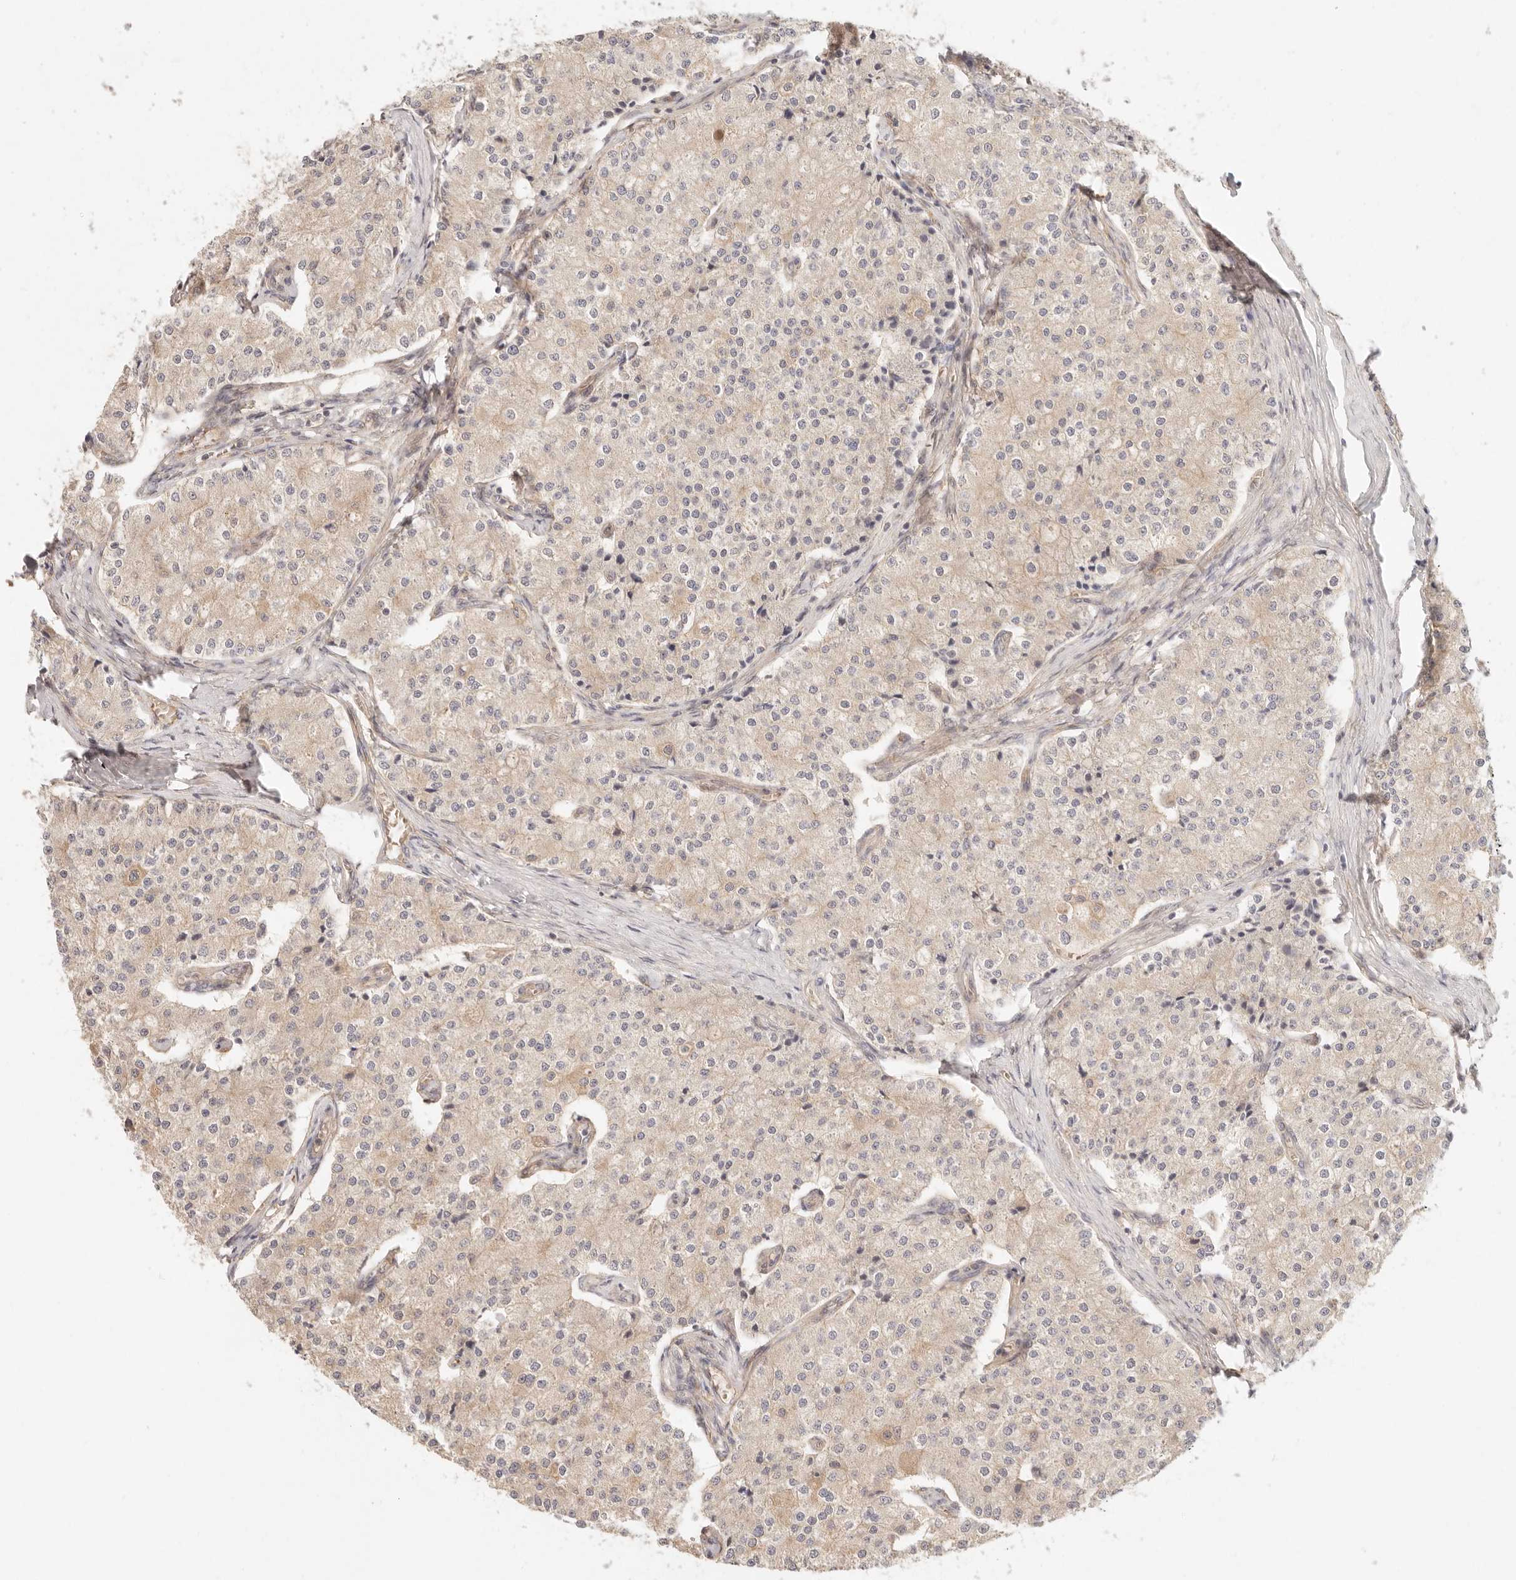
{"staining": {"intensity": "negative", "quantity": "none", "location": "none"}, "tissue": "carcinoid", "cell_type": "Tumor cells", "image_type": "cancer", "snomed": [{"axis": "morphology", "description": "Carcinoid, malignant, NOS"}, {"axis": "topography", "description": "Colon"}], "caption": "Histopathology image shows no protein expression in tumor cells of carcinoid tissue. (DAB immunohistochemistry with hematoxylin counter stain).", "gene": "PPP1R3B", "patient": {"sex": "female", "age": 52}}